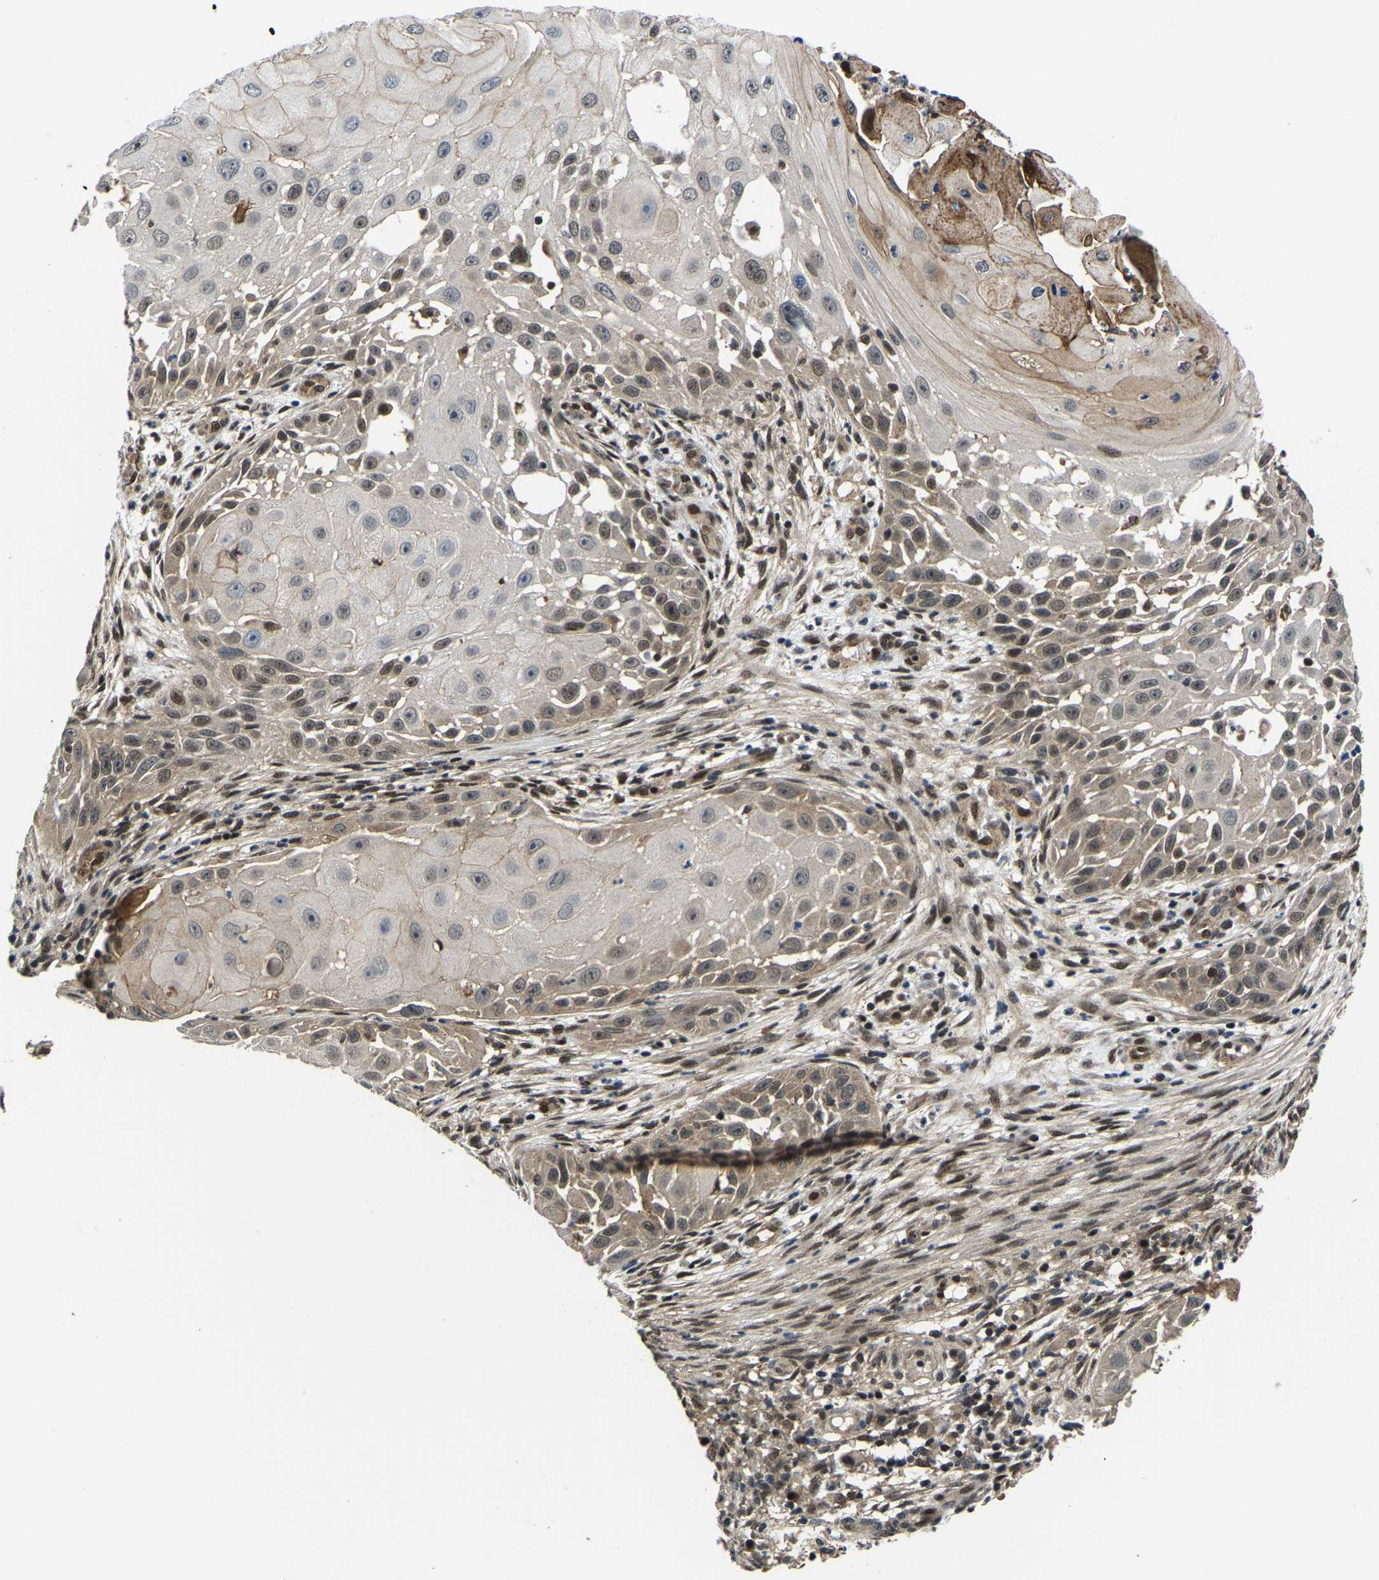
{"staining": {"intensity": "moderate", "quantity": ">75%", "location": "nuclear"}, "tissue": "skin cancer", "cell_type": "Tumor cells", "image_type": "cancer", "snomed": [{"axis": "morphology", "description": "Squamous cell carcinoma, NOS"}, {"axis": "topography", "description": "Skin"}], "caption": "About >75% of tumor cells in skin squamous cell carcinoma demonstrate moderate nuclear protein positivity as visualized by brown immunohistochemical staining.", "gene": "DFFA", "patient": {"sex": "female", "age": 44}}